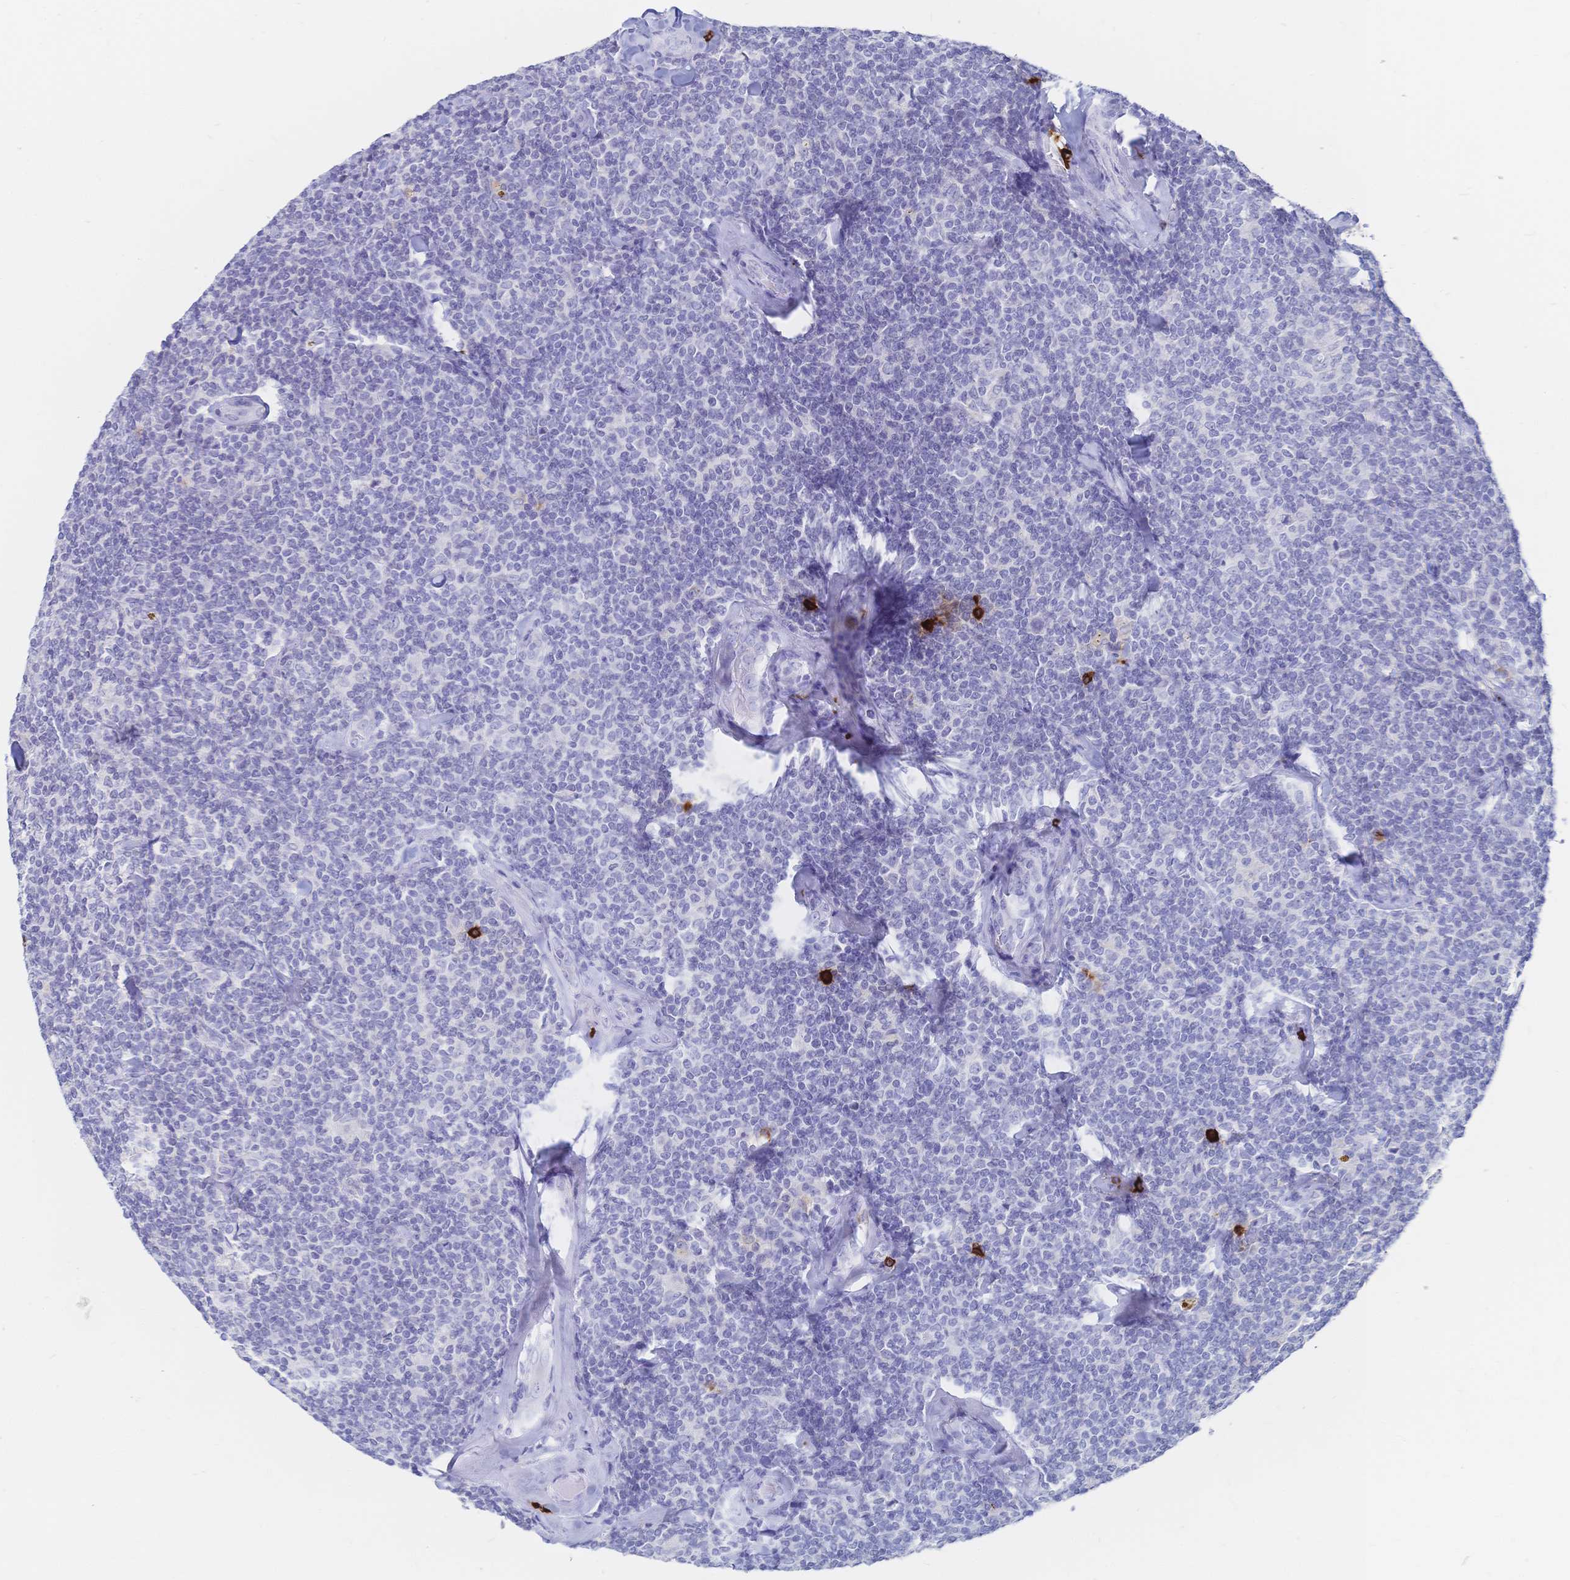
{"staining": {"intensity": "negative", "quantity": "none", "location": "none"}, "tissue": "lymphoma", "cell_type": "Tumor cells", "image_type": "cancer", "snomed": [{"axis": "morphology", "description": "Malignant lymphoma, non-Hodgkin's type, Low grade"}, {"axis": "topography", "description": "Lymph node"}], "caption": "Malignant lymphoma, non-Hodgkin's type (low-grade) was stained to show a protein in brown. There is no significant expression in tumor cells.", "gene": "IL2RB", "patient": {"sex": "female", "age": 56}}